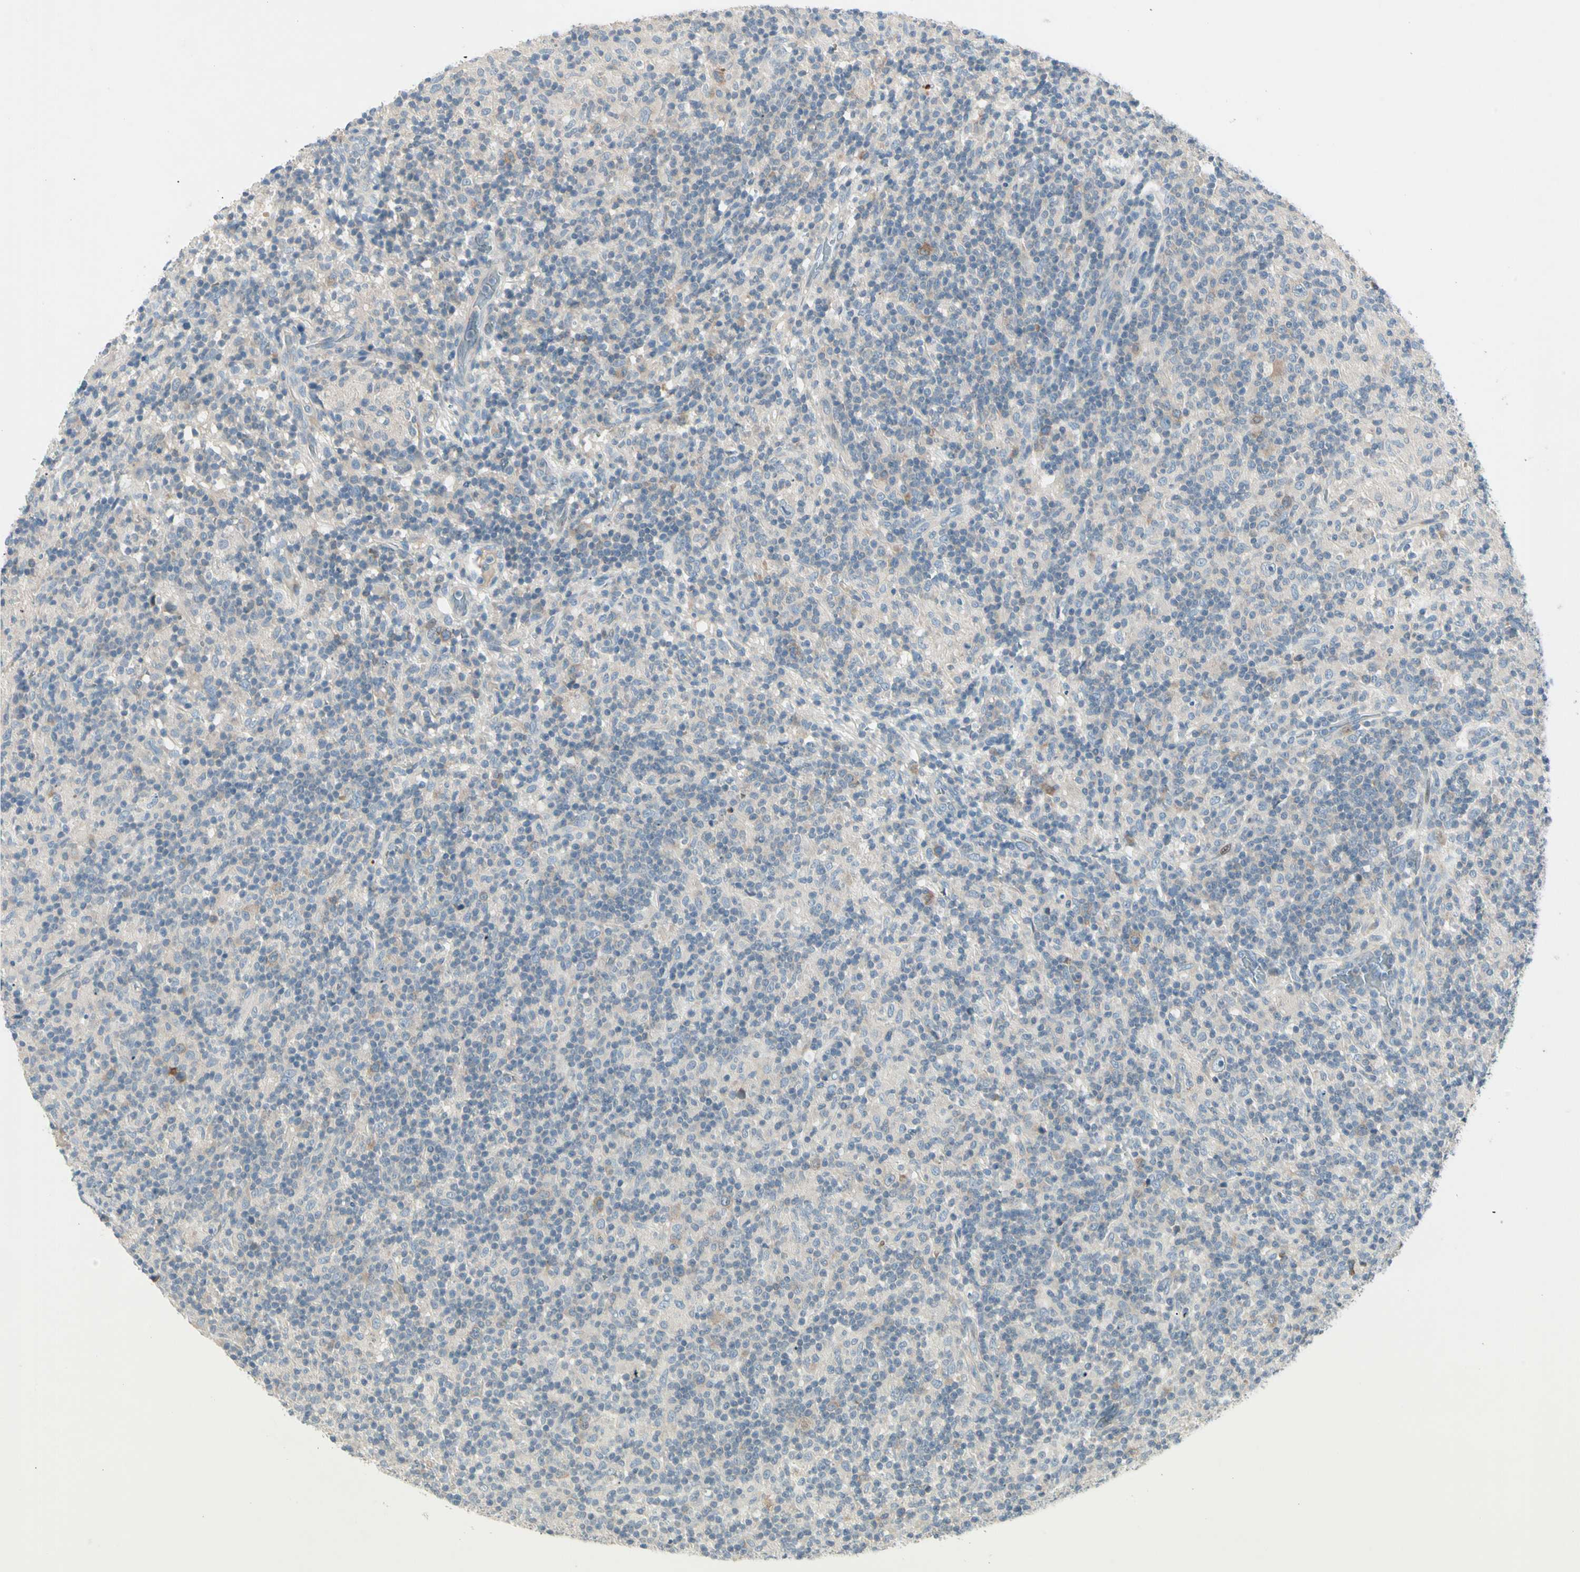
{"staining": {"intensity": "weak", "quantity": "<25%", "location": "cytoplasmic/membranous"}, "tissue": "lymphoma", "cell_type": "Tumor cells", "image_type": "cancer", "snomed": [{"axis": "morphology", "description": "Hodgkin's disease, NOS"}, {"axis": "topography", "description": "Lymph node"}], "caption": "The image reveals no staining of tumor cells in lymphoma.", "gene": "IL1R1", "patient": {"sex": "male", "age": 70}}